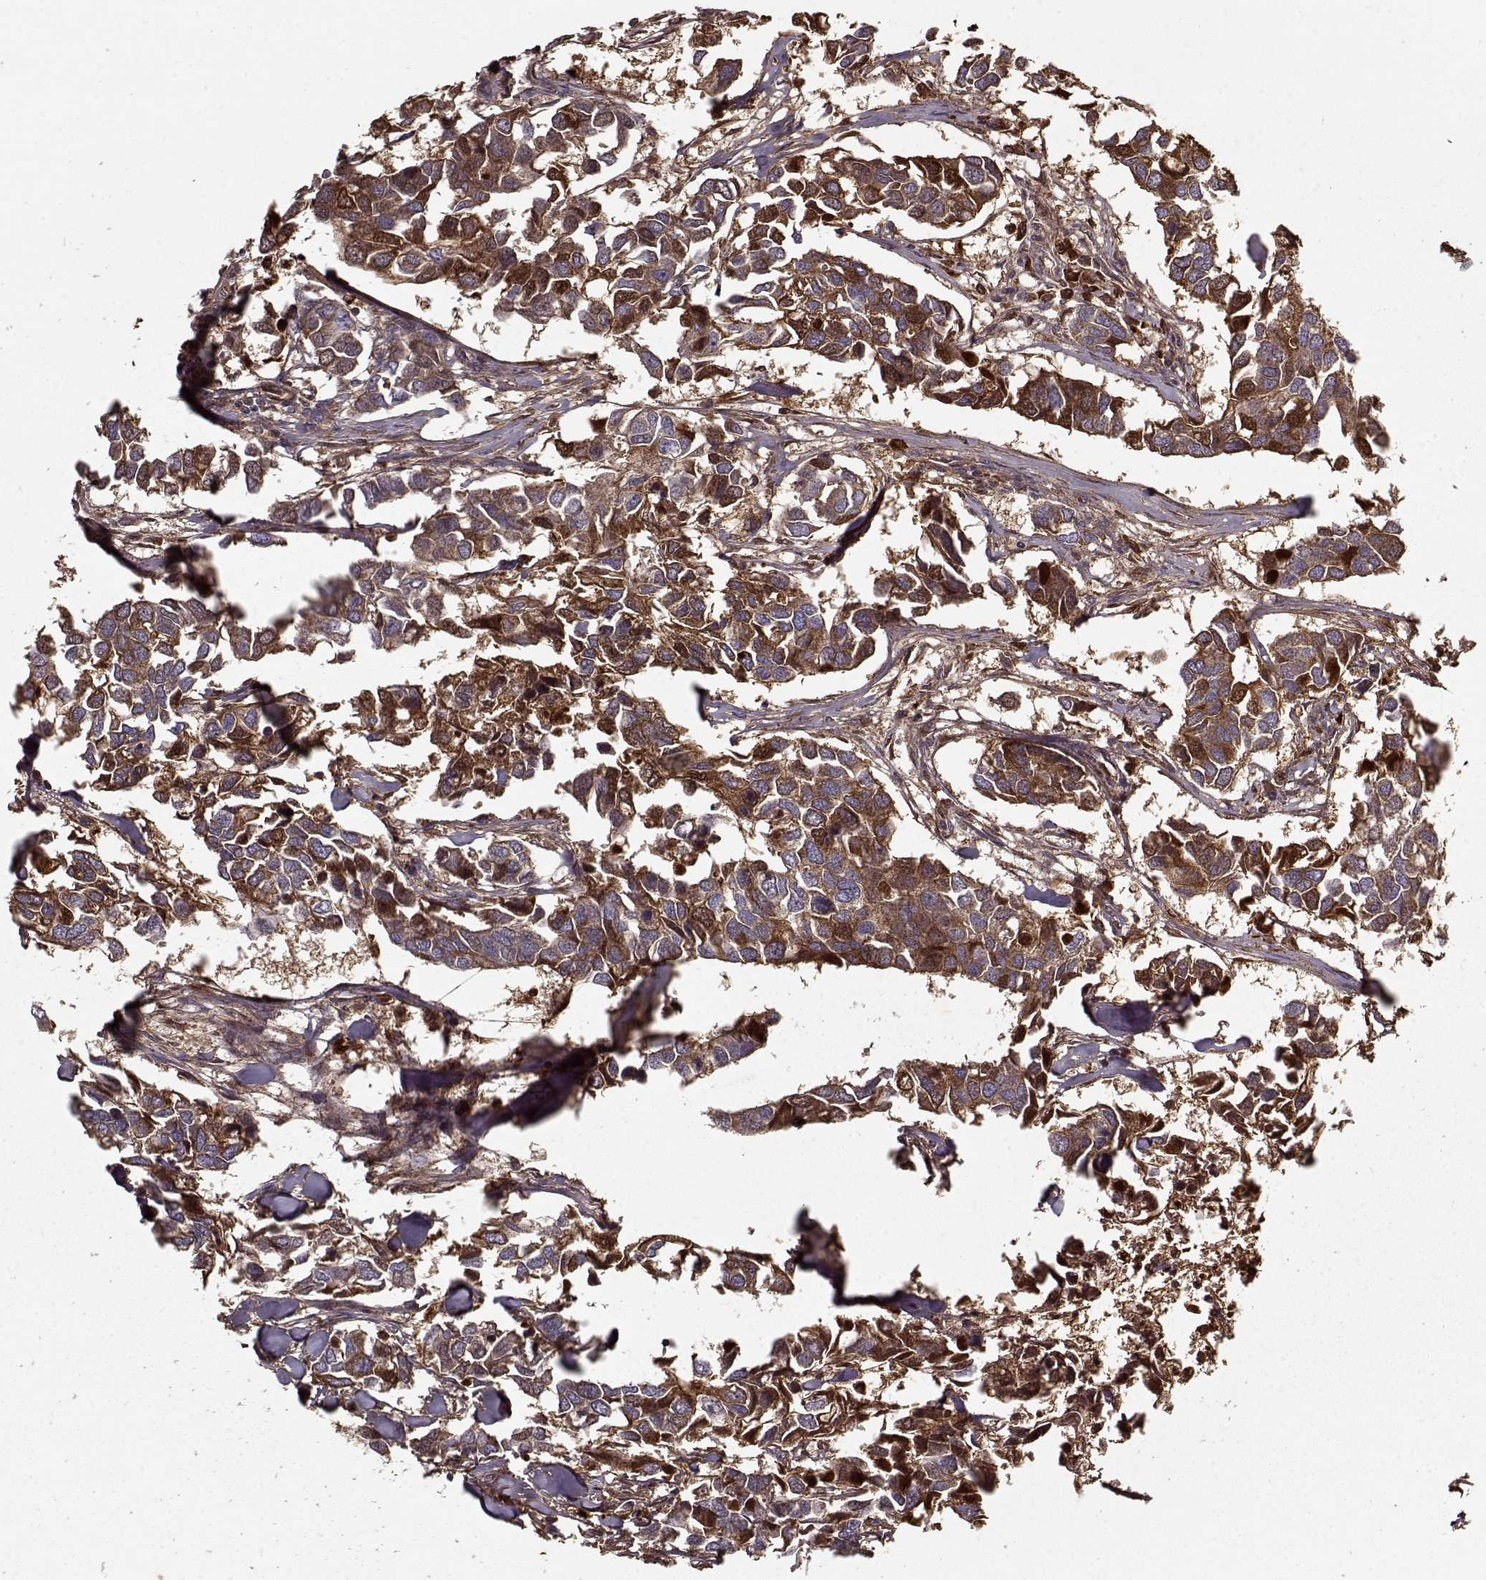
{"staining": {"intensity": "strong", "quantity": ">75%", "location": "cytoplasmic/membranous"}, "tissue": "breast cancer", "cell_type": "Tumor cells", "image_type": "cancer", "snomed": [{"axis": "morphology", "description": "Duct carcinoma"}, {"axis": "topography", "description": "Breast"}], "caption": "DAB immunohistochemical staining of human intraductal carcinoma (breast) demonstrates strong cytoplasmic/membranous protein positivity in about >75% of tumor cells. Using DAB (3,3'-diaminobenzidine) (brown) and hematoxylin (blue) stains, captured at high magnification using brightfield microscopy.", "gene": "LUM", "patient": {"sex": "female", "age": 83}}